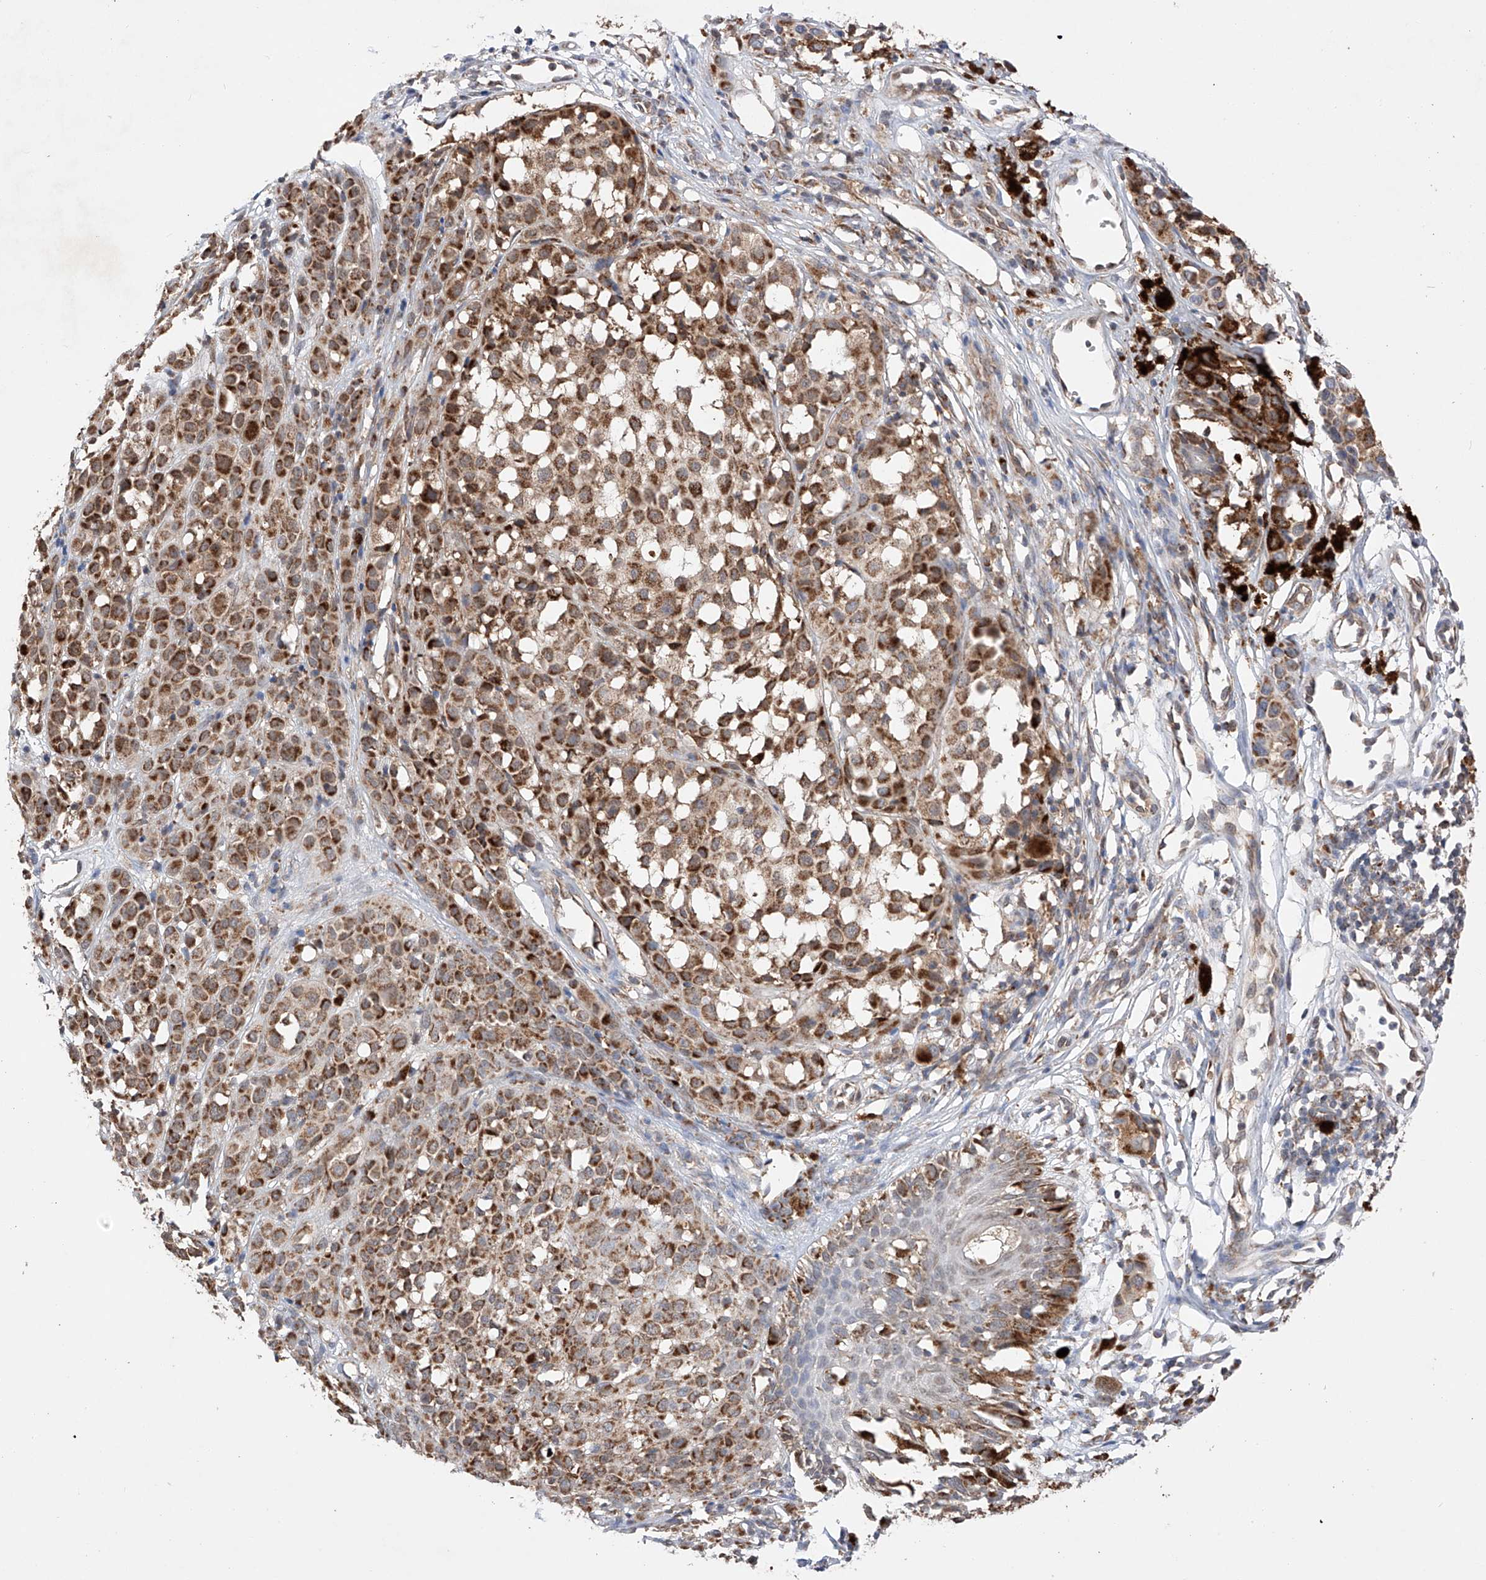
{"staining": {"intensity": "strong", "quantity": ">75%", "location": "cytoplasmic/membranous"}, "tissue": "melanoma", "cell_type": "Tumor cells", "image_type": "cancer", "snomed": [{"axis": "morphology", "description": "Malignant melanoma, NOS"}, {"axis": "topography", "description": "Skin of leg"}], "caption": "This is an image of immunohistochemistry (IHC) staining of malignant melanoma, which shows strong expression in the cytoplasmic/membranous of tumor cells.", "gene": "SDHAF4", "patient": {"sex": "female", "age": 72}}